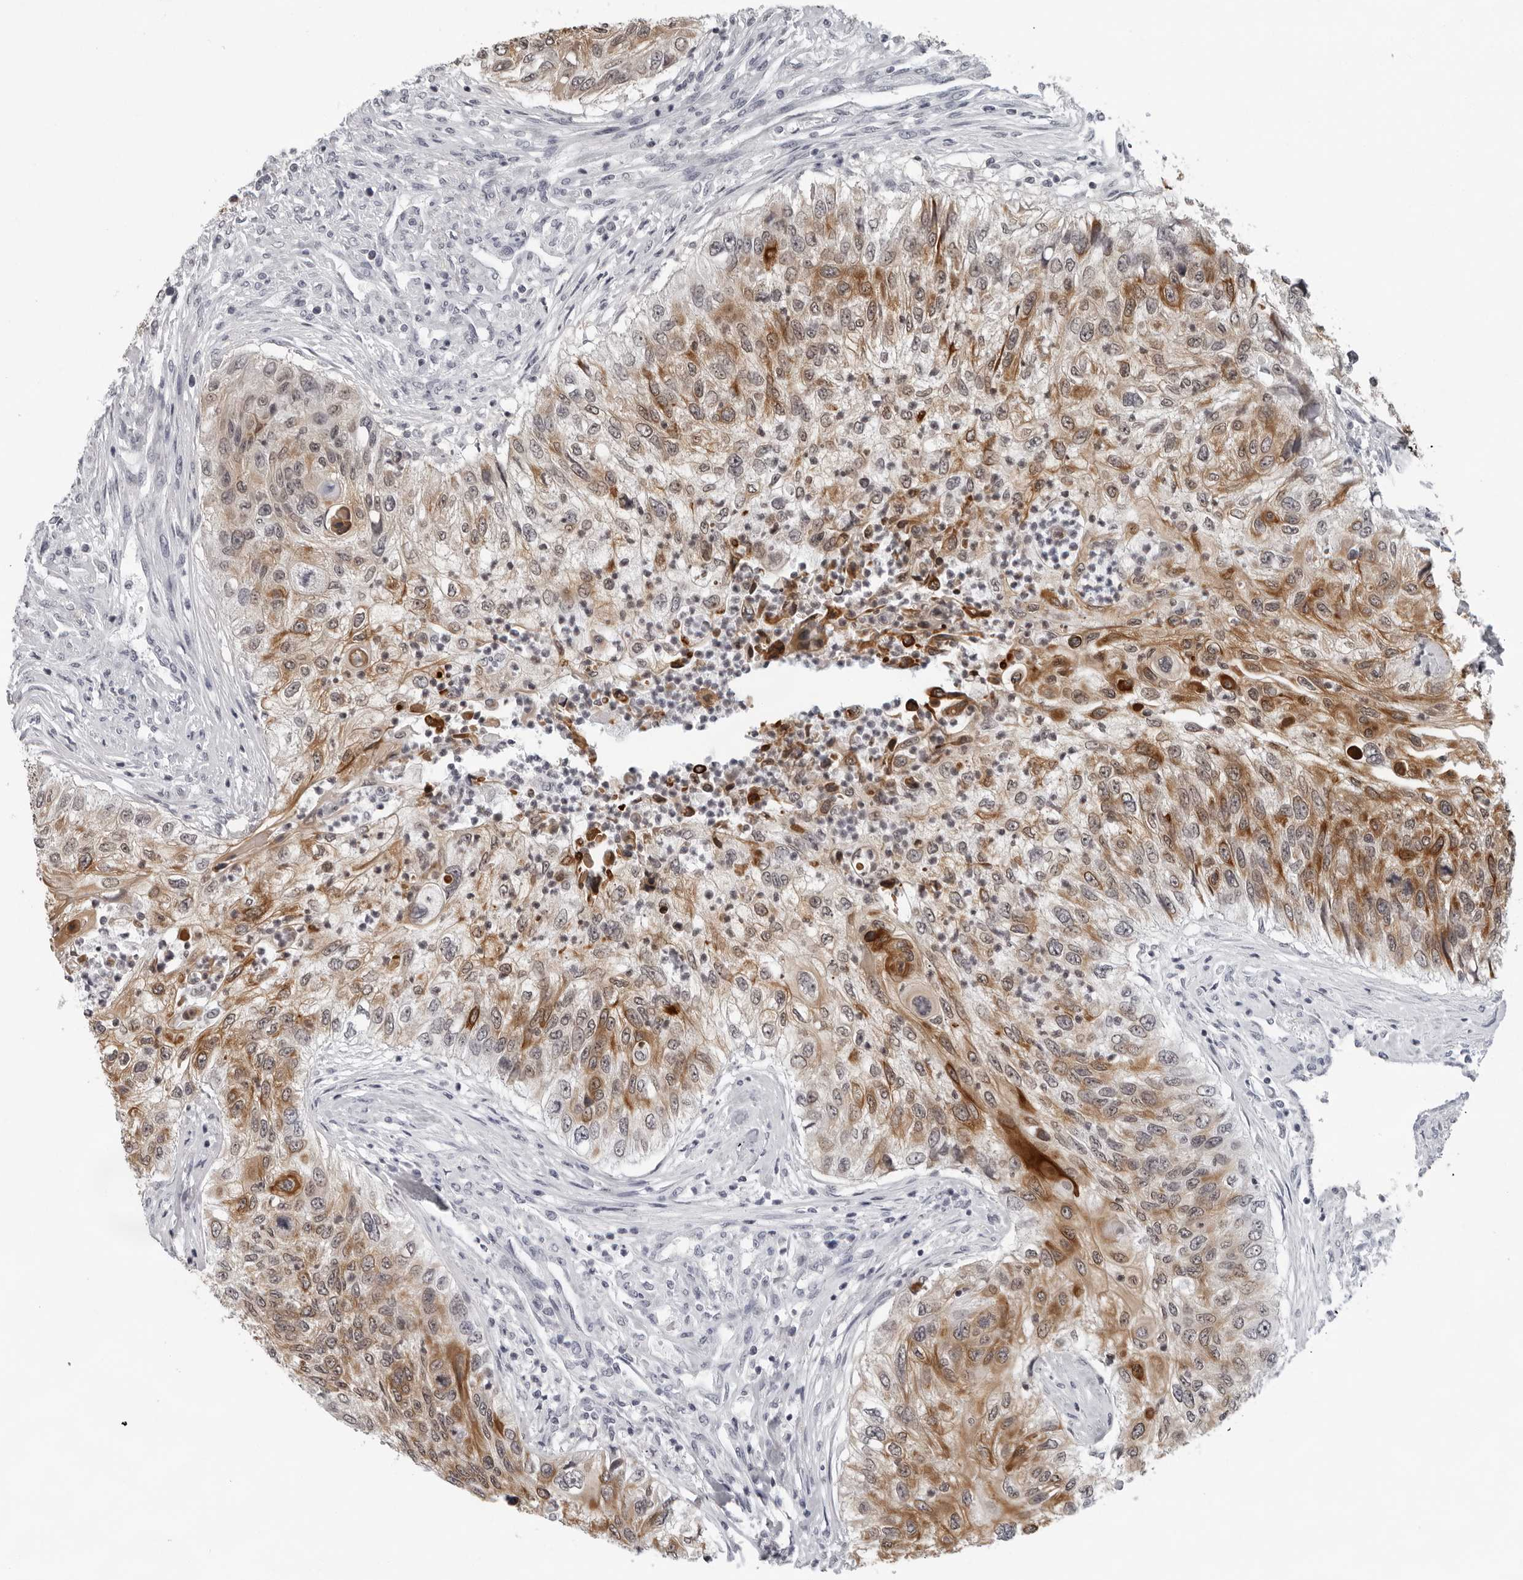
{"staining": {"intensity": "moderate", "quantity": ">75%", "location": "cytoplasmic/membranous,nuclear"}, "tissue": "urothelial cancer", "cell_type": "Tumor cells", "image_type": "cancer", "snomed": [{"axis": "morphology", "description": "Urothelial carcinoma, High grade"}, {"axis": "topography", "description": "Urinary bladder"}], "caption": "Protein staining by IHC exhibits moderate cytoplasmic/membranous and nuclear expression in approximately >75% of tumor cells in urothelial cancer.", "gene": "CCDC28B", "patient": {"sex": "female", "age": 60}}